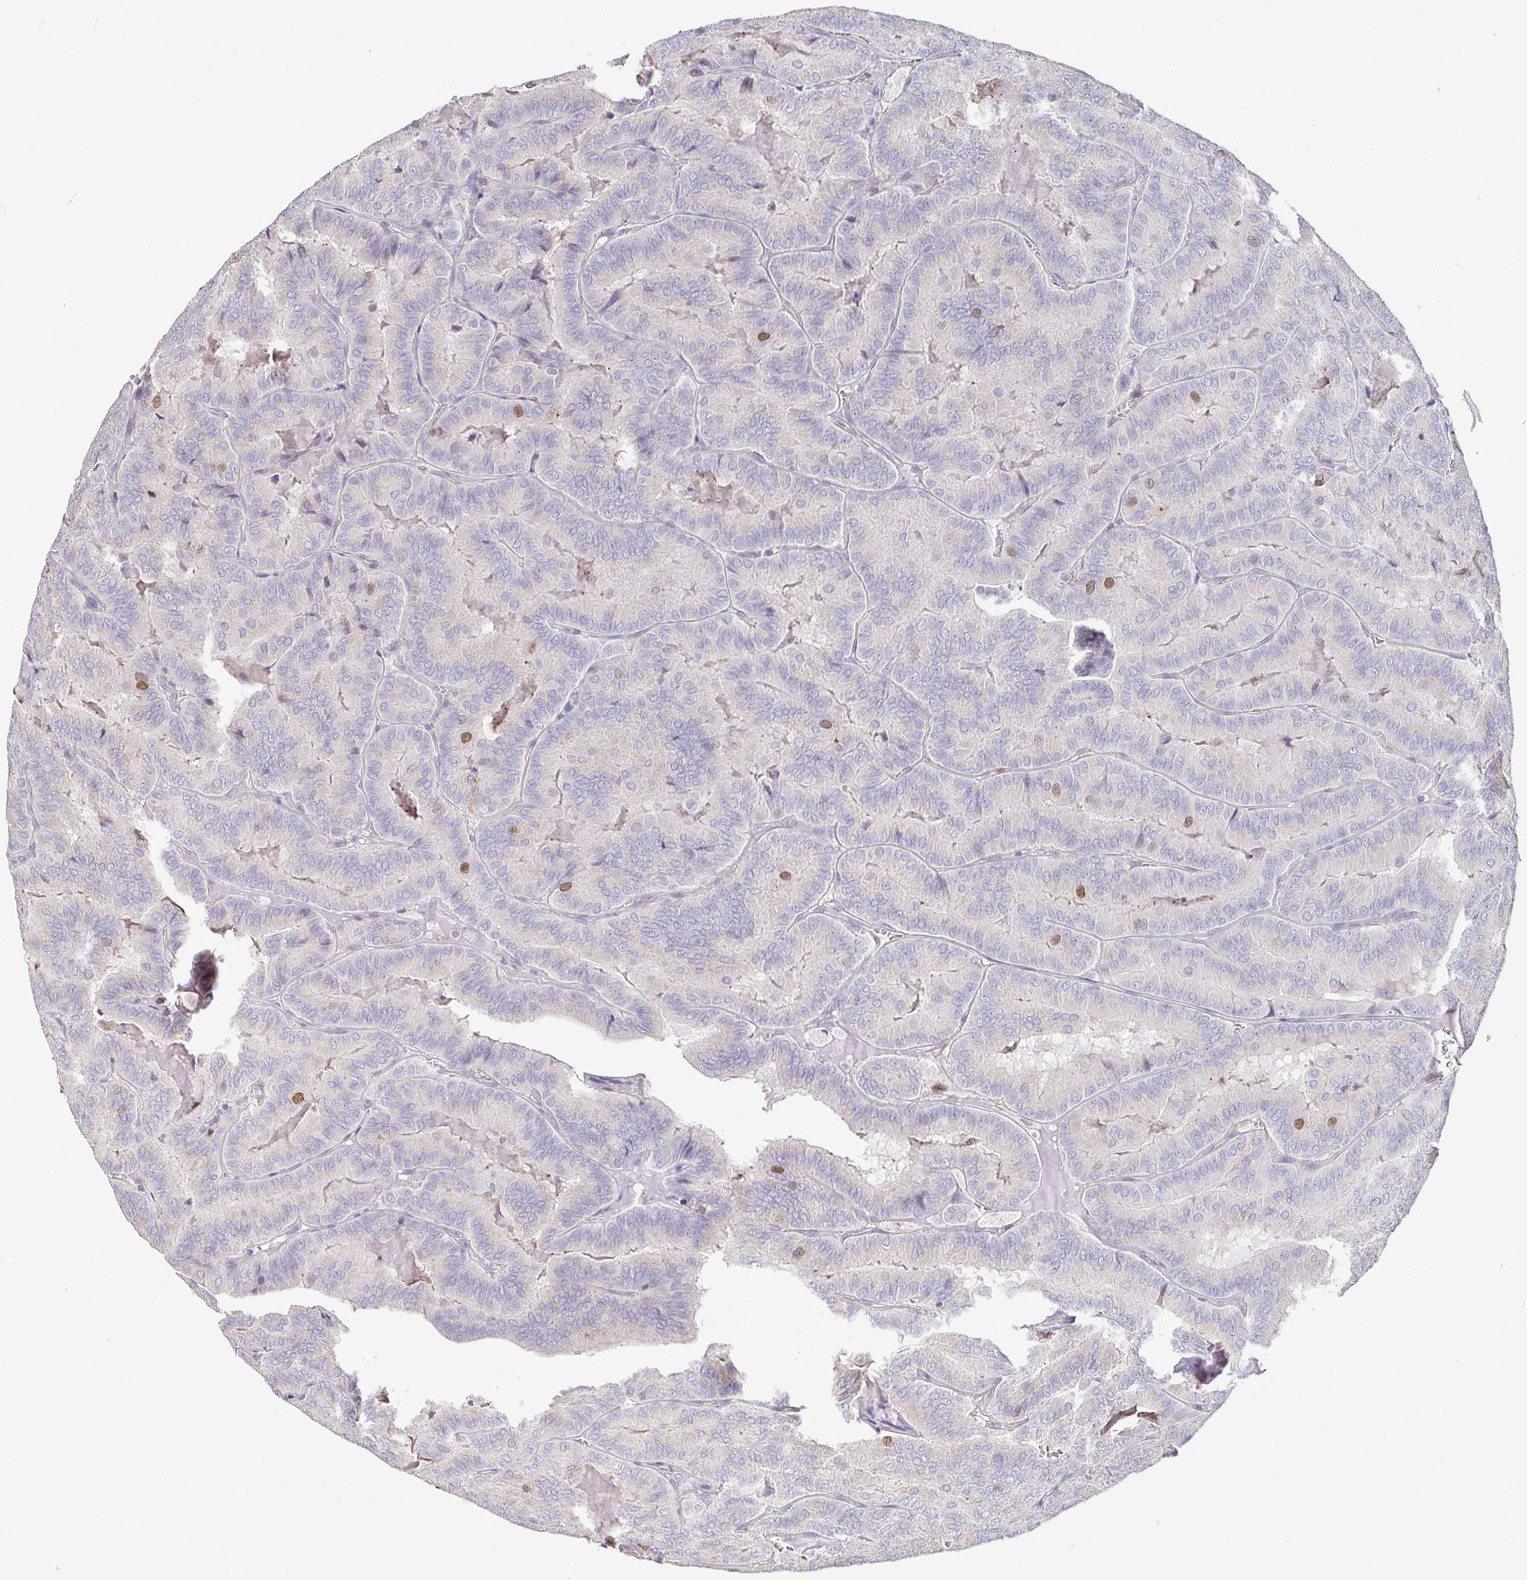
{"staining": {"intensity": "moderate", "quantity": "<25%", "location": "nuclear"}, "tissue": "thyroid cancer", "cell_type": "Tumor cells", "image_type": "cancer", "snomed": [{"axis": "morphology", "description": "Papillary adenocarcinoma, NOS"}, {"axis": "topography", "description": "Thyroid gland"}], "caption": "Protein analysis of papillary adenocarcinoma (thyroid) tissue shows moderate nuclear positivity in about <25% of tumor cells.", "gene": "ANLN", "patient": {"sex": "female", "age": 75}}